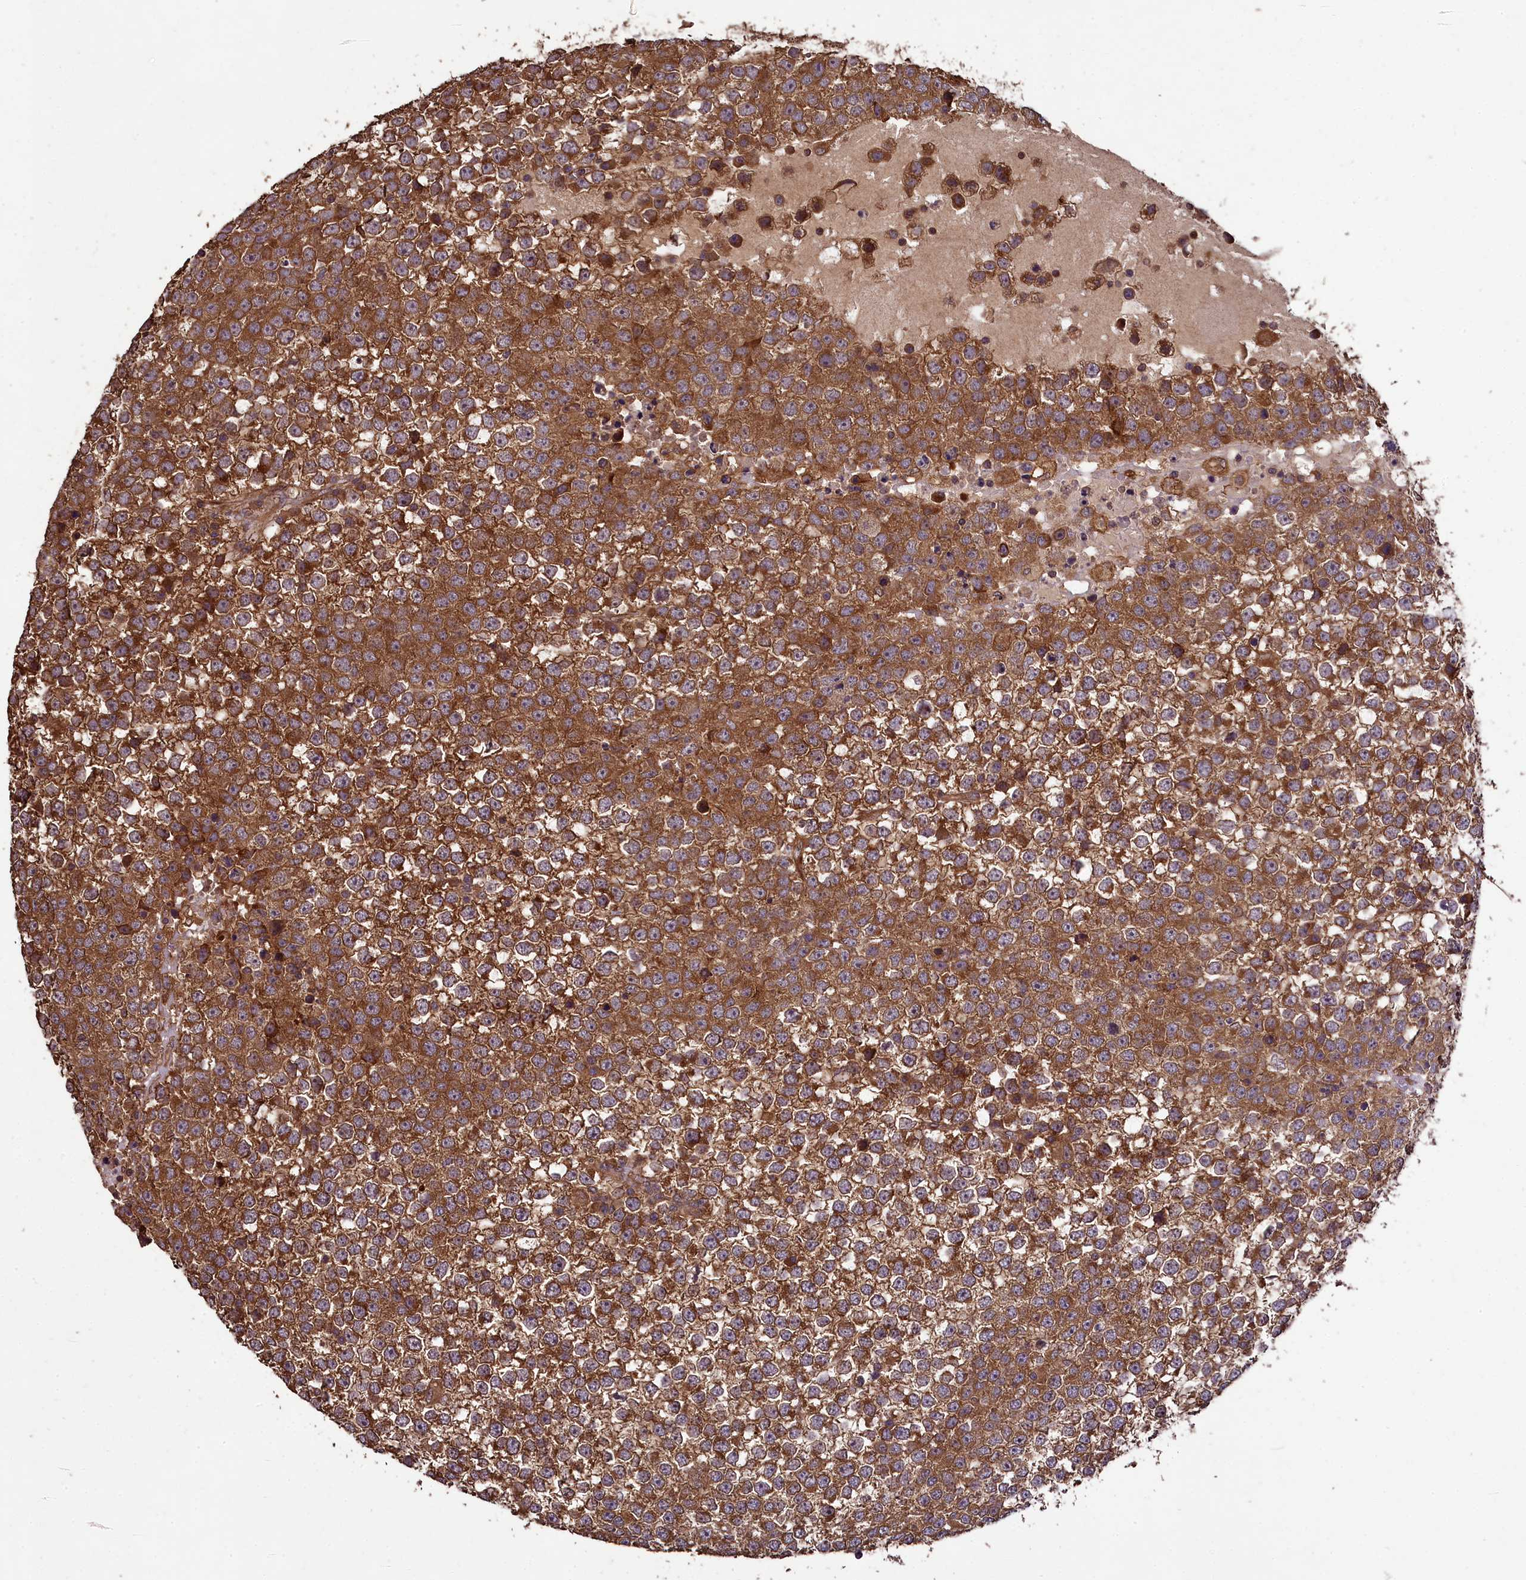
{"staining": {"intensity": "moderate", "quantity": ">75%", "location": "cytoplasmic/membranous"}, "tissue": "testis cancer", "cell_type": "Tumor cells", "image_type": "cancer", "snomed": [{"axis": "morphology", "description": "Seminoma, NOS"}, {"axis": "topography", "description": "Testis"}], "caption": "Approximately >75% of tumor cells in human testis cancer (seminoma) show moderate cytoplasmic/membranous protein expression as visualized by brown immunohistochemical staining.", "gene": "TTLL10", "patient": {"sex": "male", "age": 65}}